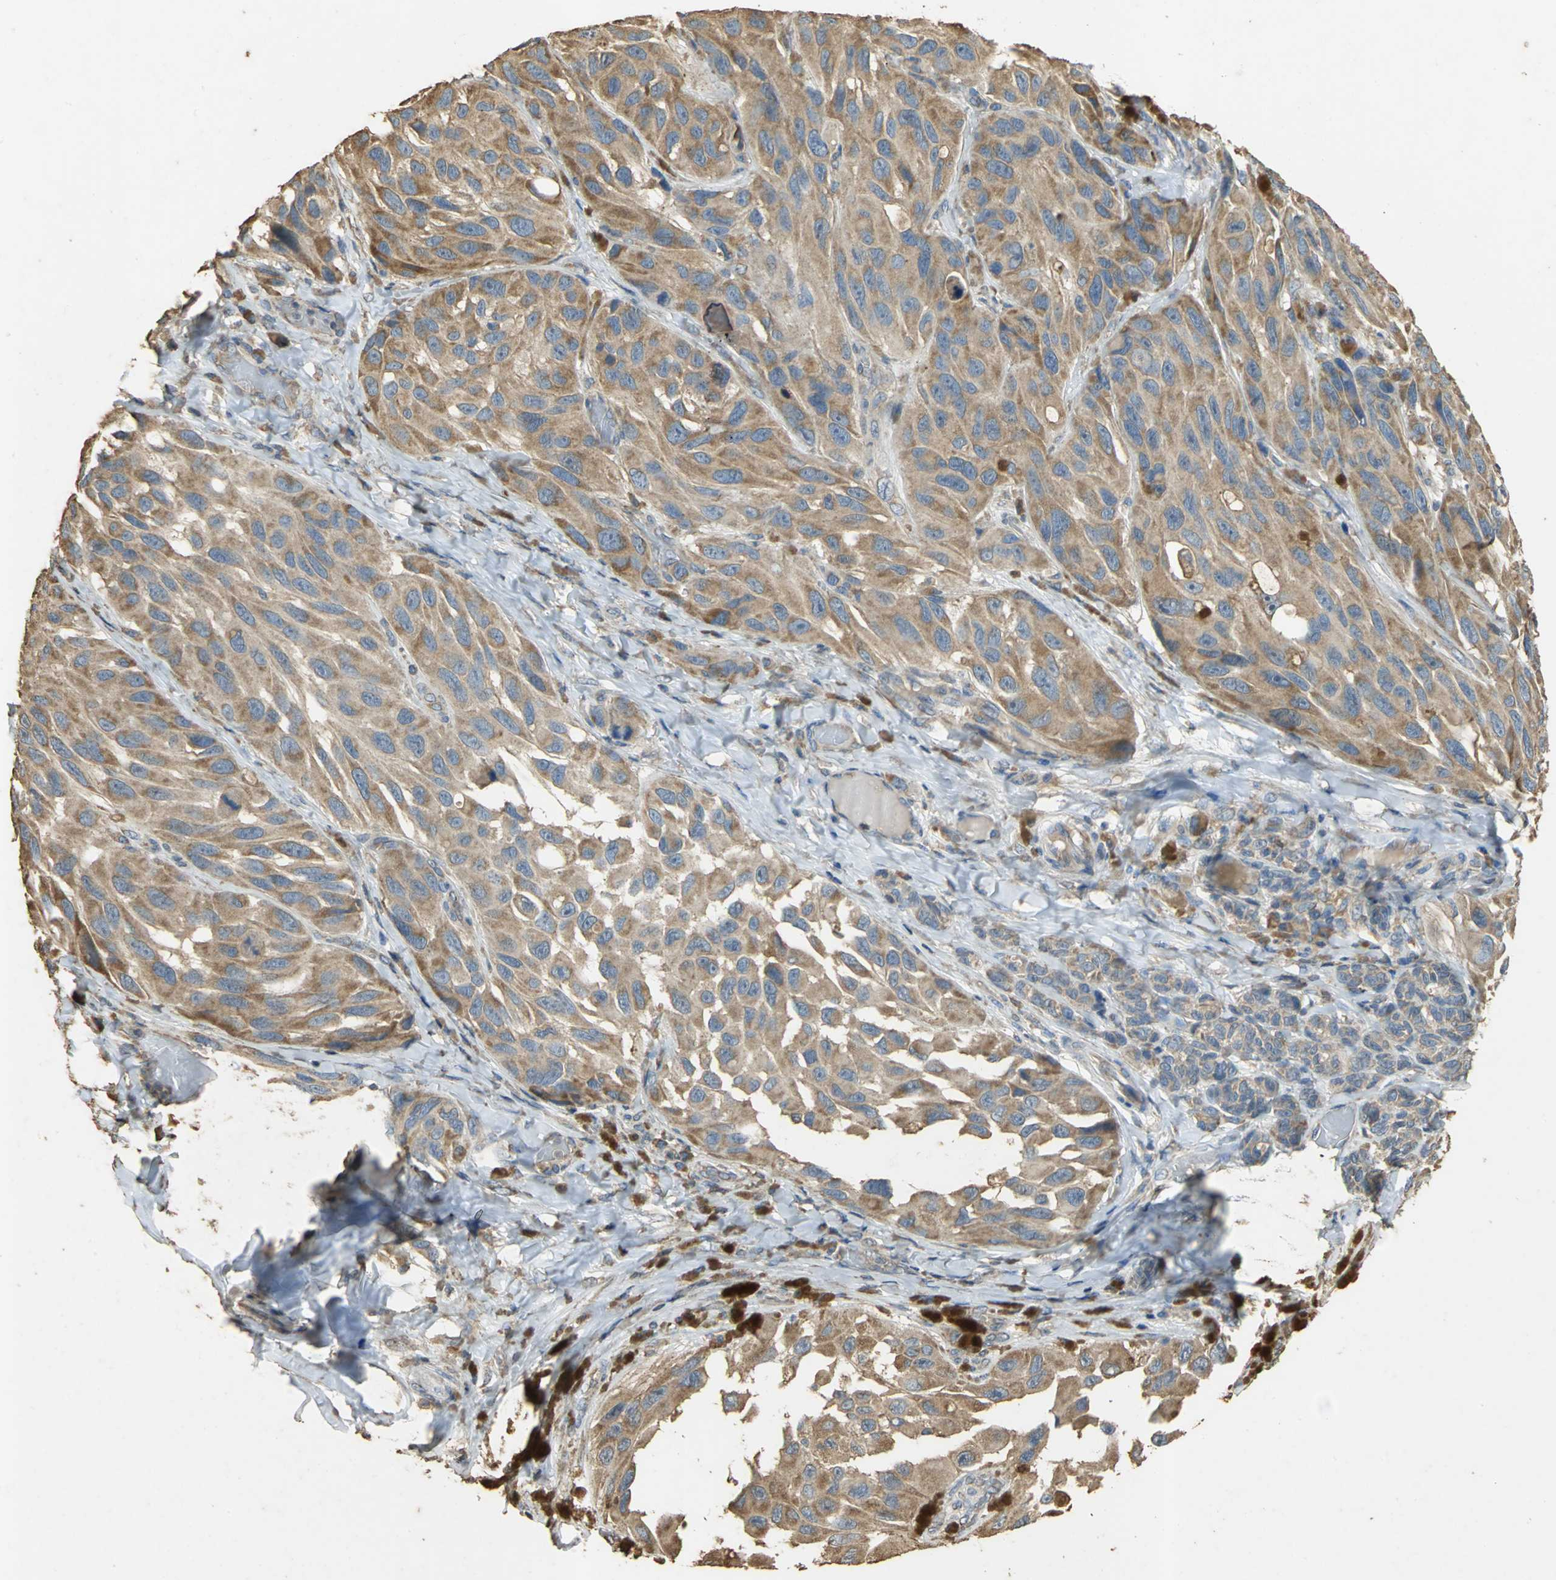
{"staining": {"intensity": "moderate", "quantity": ">75%", "location": "cytoplasmic/membranous"}, "tissue": "melanoma", "cell_type": "Tumor cells", "image_type": "cancer", "snomed": [{"axis": "morphology", "description": "Malignant melanoma, NOS"}, {"axis": "topography", "description": "Skin"}], "caption": "An image showing moderate cytoplasmic/membranous expression in approximately >75% of tumor cells in malignant melanoma, as visualized by brown immunohistochemical staining.", "gene": "ACSL4", "patient": {"sex": "female", "age": 73}}